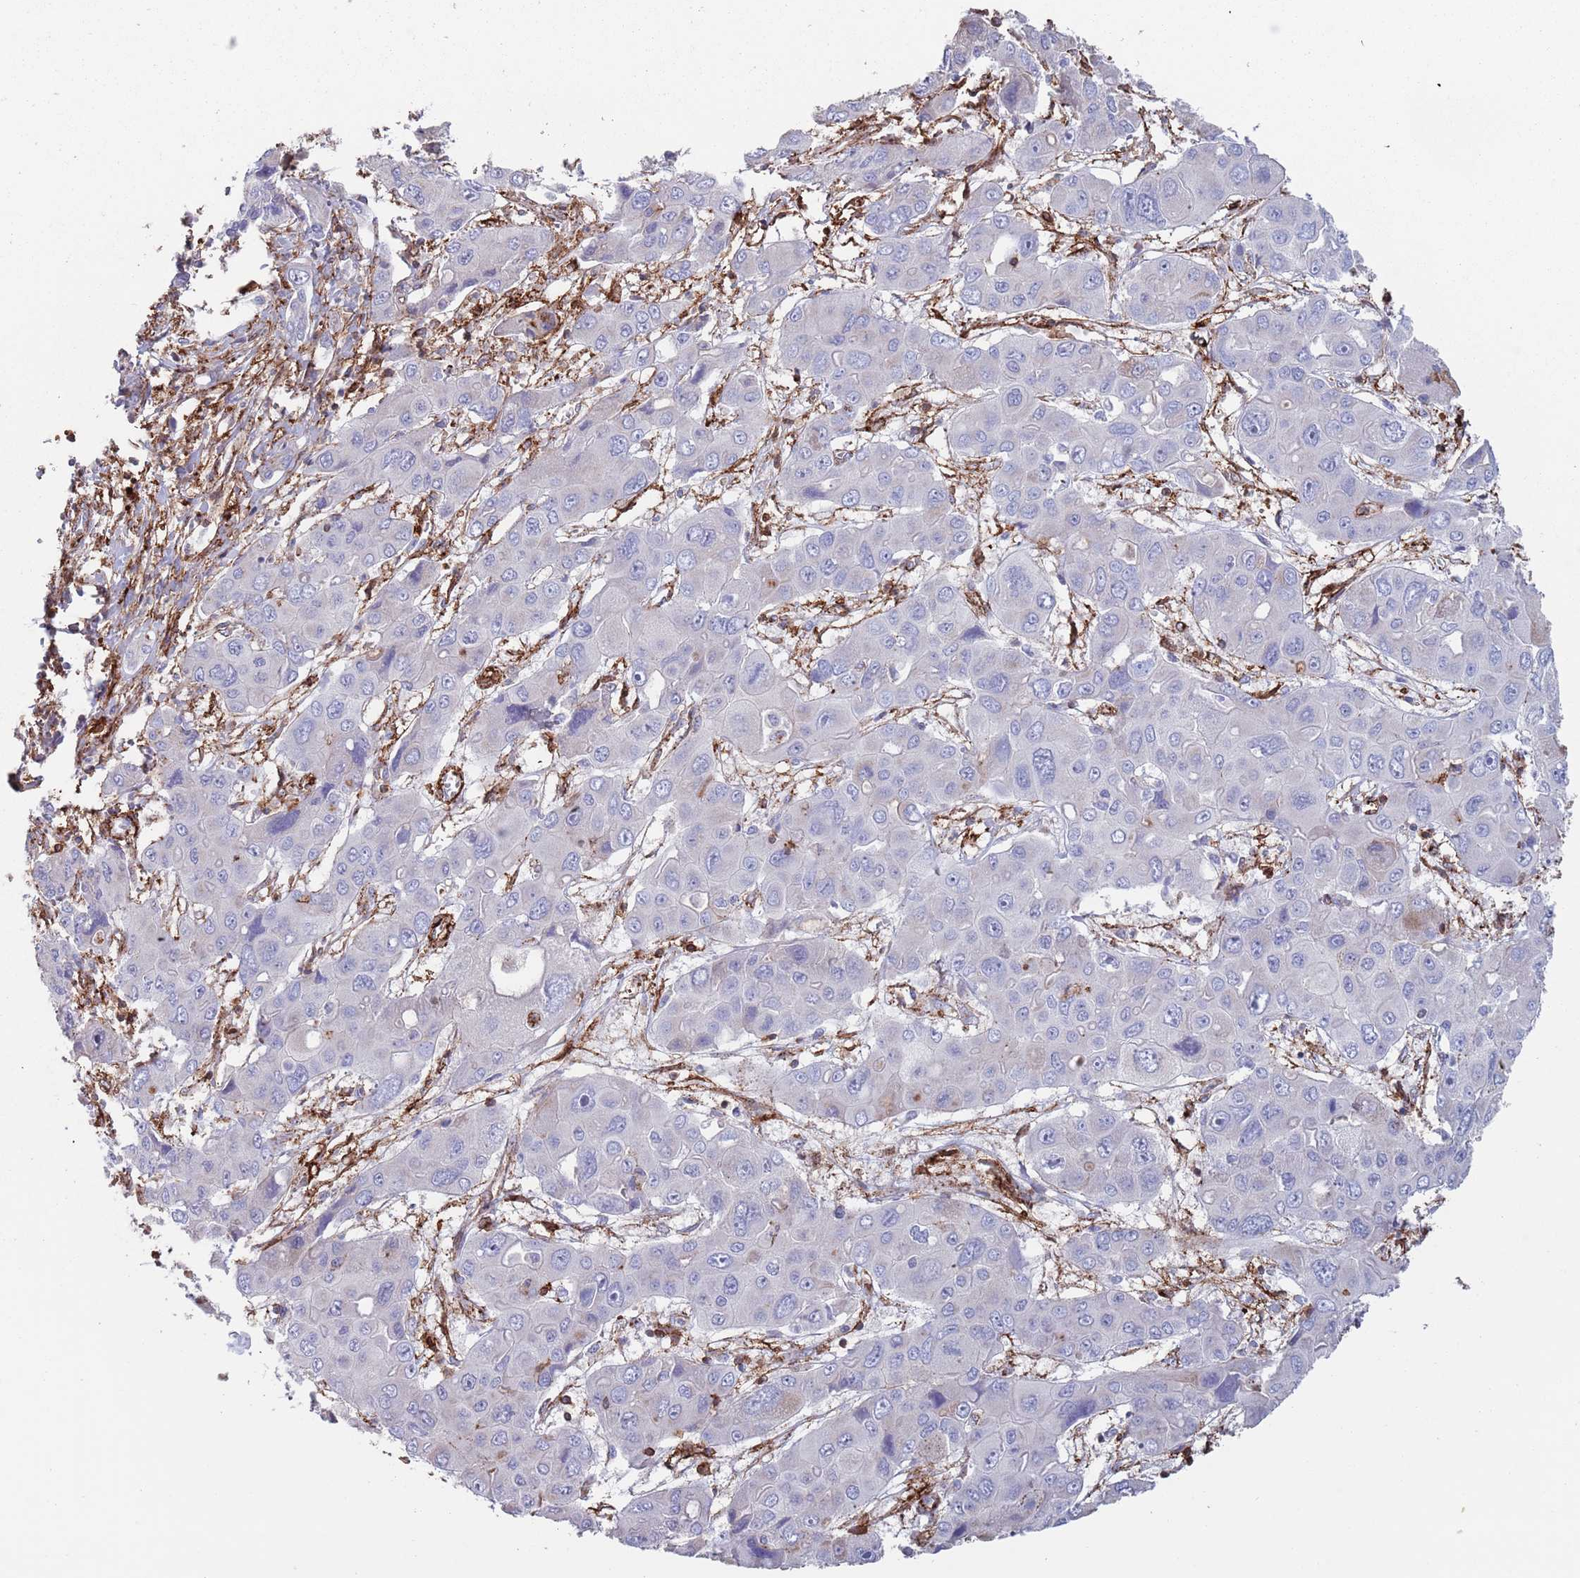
{"staining": {"intensity": "negative", "quantity": "none", "location": "none"}, "tissue": "liver cancer", "cell_type": "Tumor cells", "image_type": "cancer", "snomed": [{"axis": "morphology", "description": "Cholangiocarcinoma"}, {"axis": "topography", "description": "Liver"}], "caption": "An immunohistochemistry photomicrograph of liver cholangiocarcinoma is shown. There is no staining in tumor cells of liver cholangiocarcinoma. (DAB immunohistochemistry (IHC) visualized using brightfield microscopy, high magnification).", "gene": "RNF144A", "patient": {"sex": "male", "age": 67}}